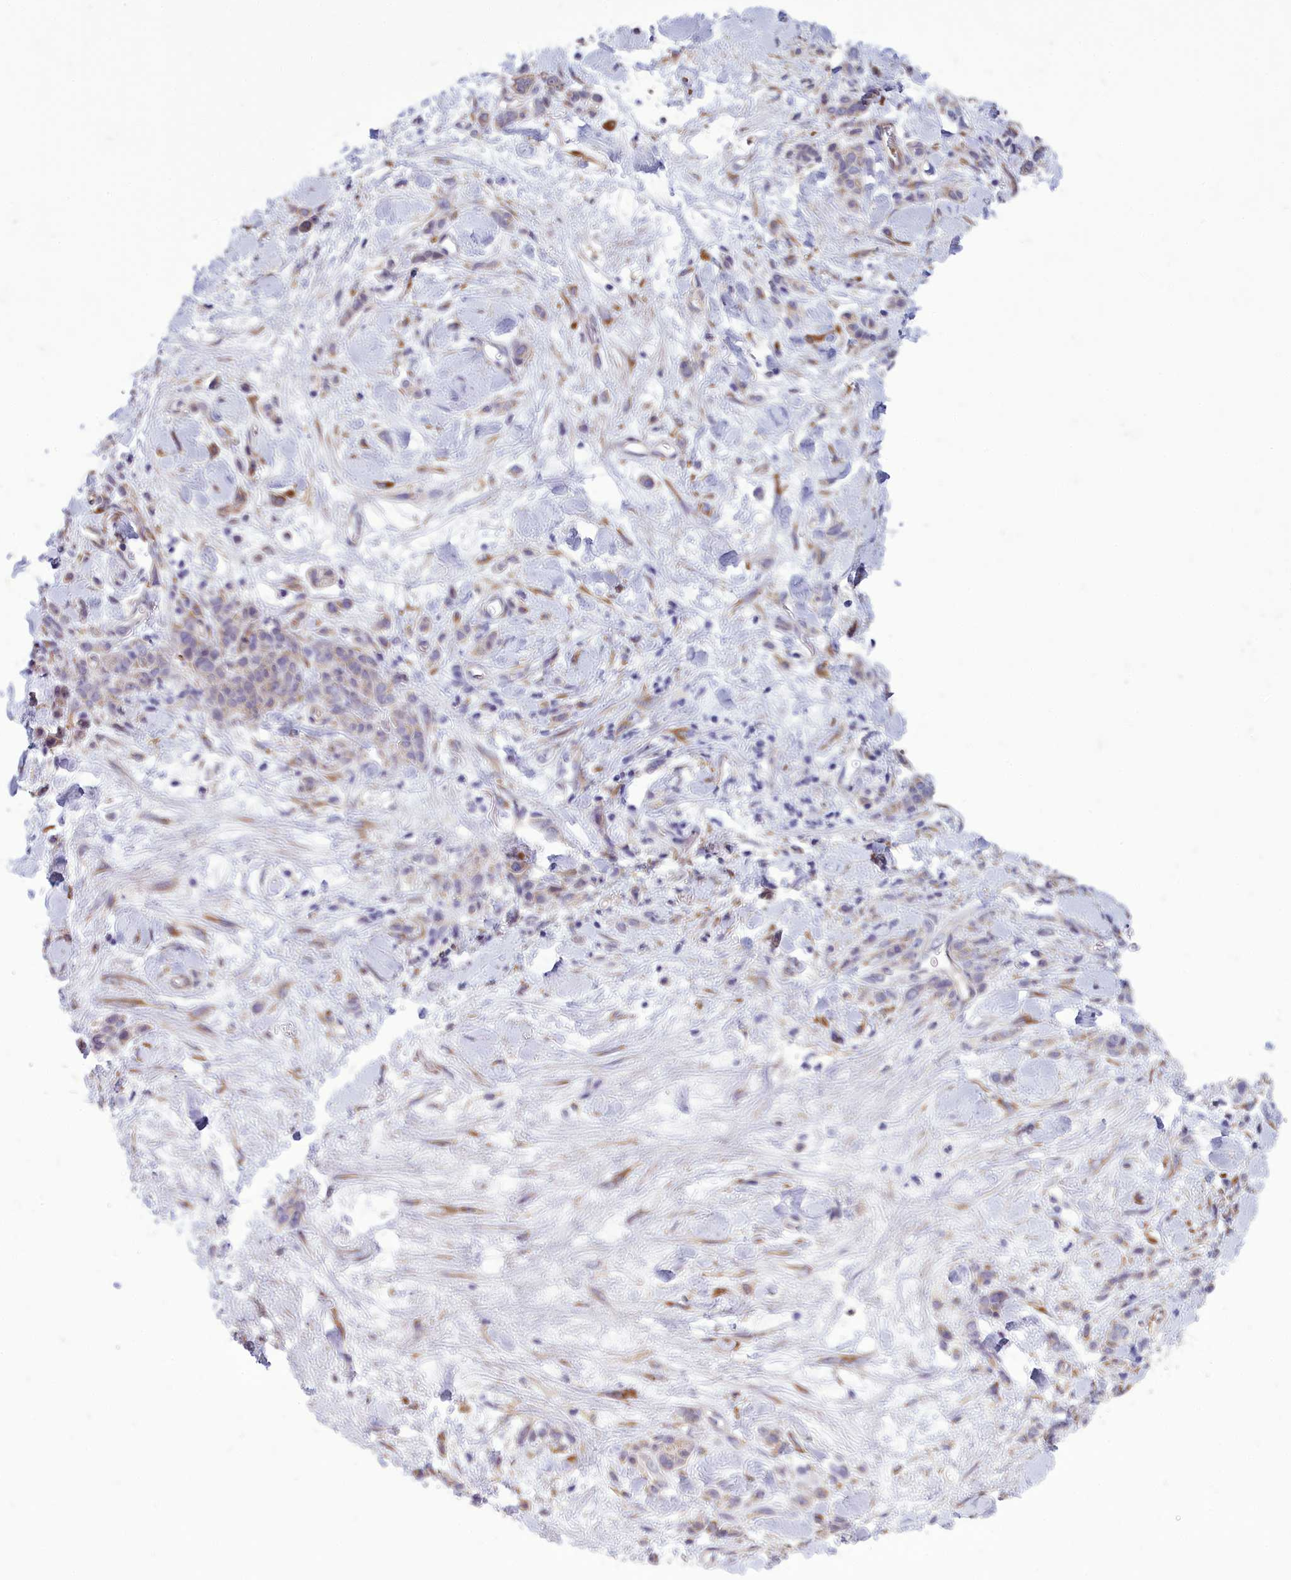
{"staining": {"intensity": "weak", "quantity": "25%-75%", "location": "cytoplasmic/membranous"}, "tissue": "stomach cancer", "cell_type": "Tumor cells", "image_type": "cancer", "snomed": [{"axis": "morphology", "description": "Normal tissue, NOS"}, {"axis": "morphology", "description": "Adenocarcinoma, NOS"}, {"axis": "topography", "description": "Stomach"}], "caption": "A brown stain shows weak cytoplasmic/membranous positivity of a protein in adenocarcinoma (stomach) tumor cells.", "gene": "CENATAC", "patient": {"sex": "male", "age": 82}}